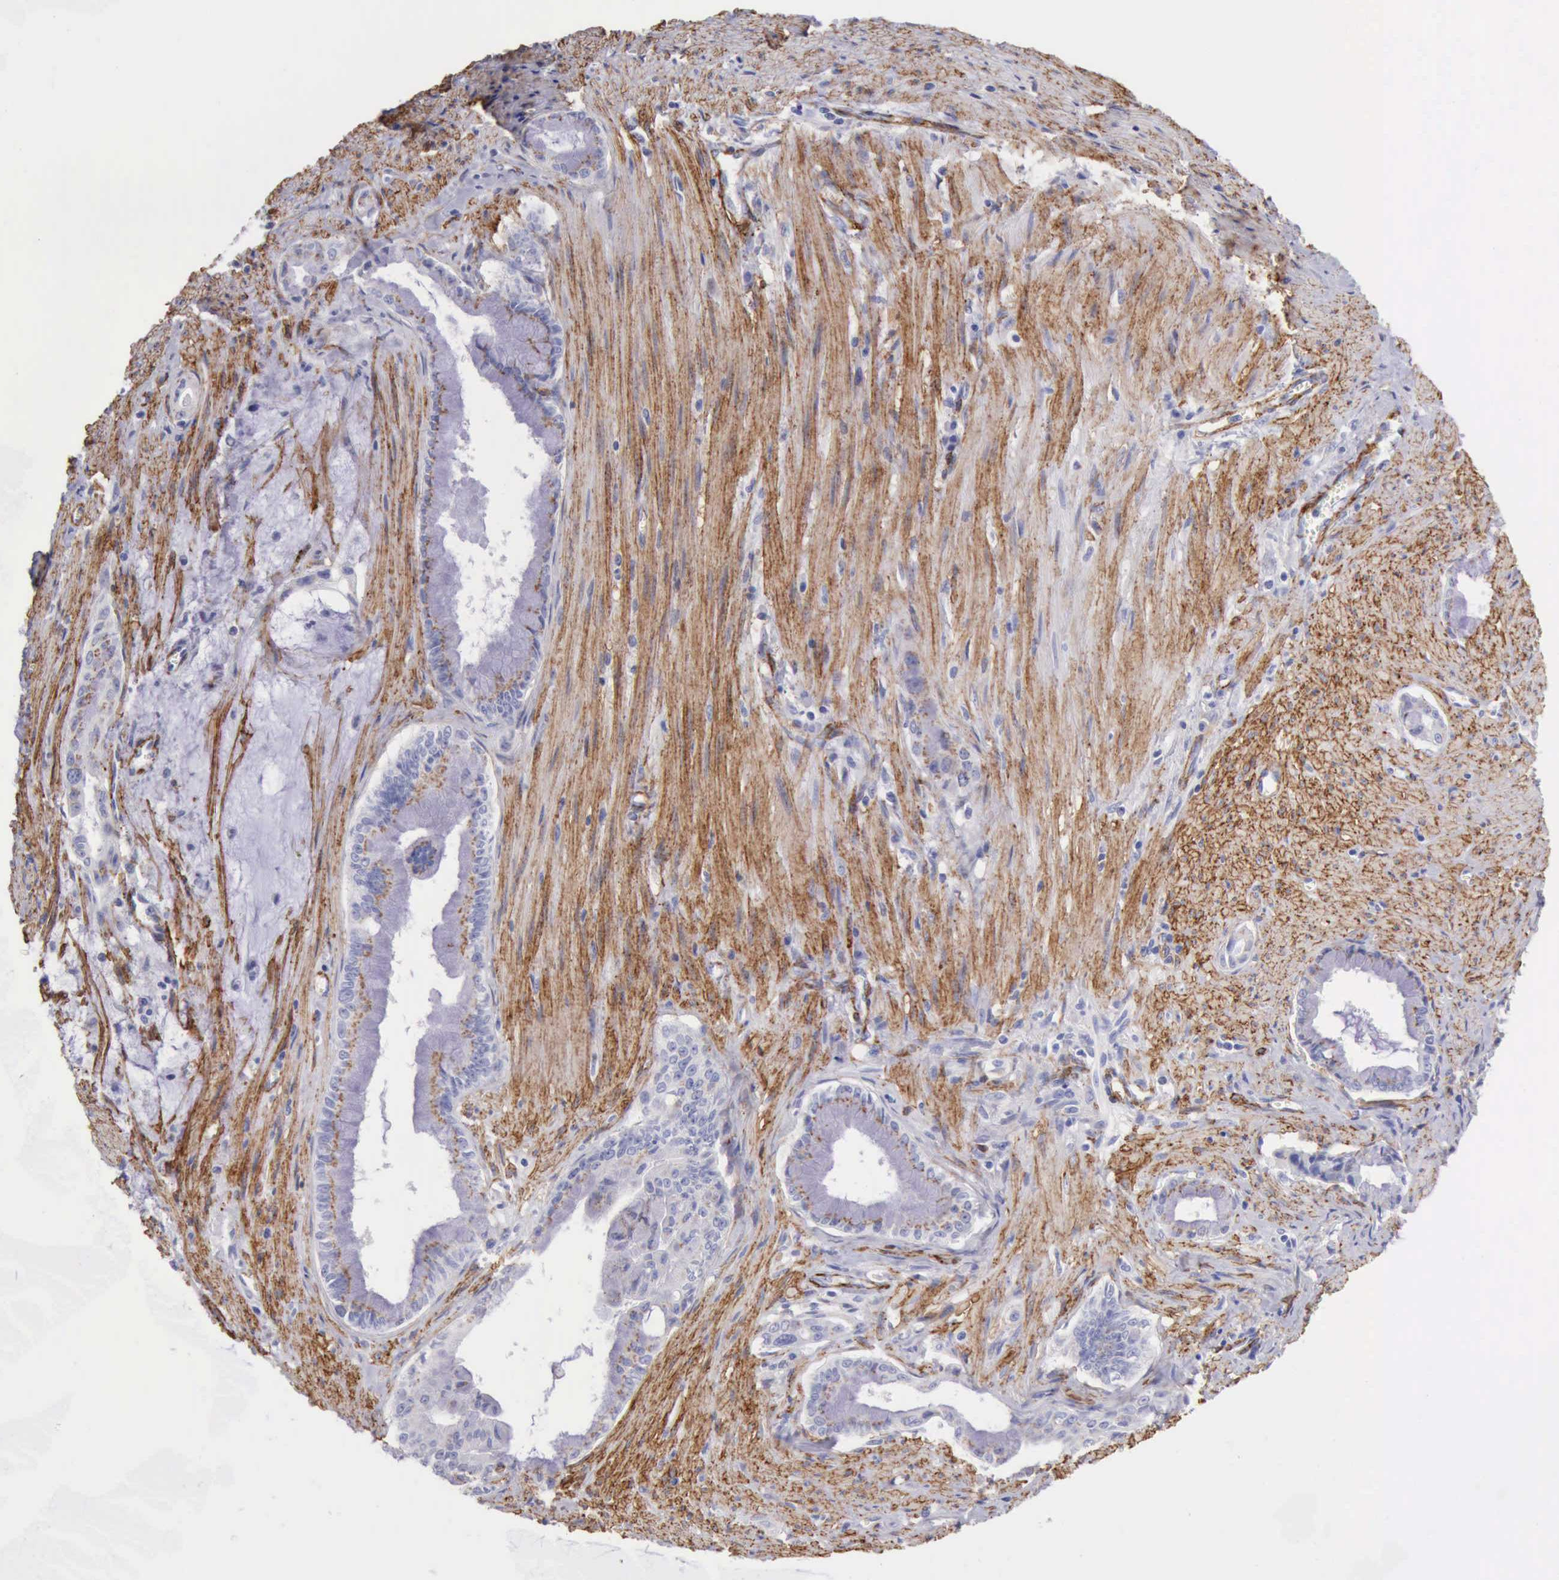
{"staining": {"intensity": "negative", "quantity": "none", "location": "none"}, "tissue": "pancreatic cancer", "cell_type": "Tumor cells", "image_type": "cancer", "snomed": [{"axis": "morphology", "description": "Adenocarcinoma, NOS"}, {"axis": "topography", "description": "Pancreas"}], "caption": "This is an immunohistochemistry micrograph of human pancreatic cancer. There is no positivity in tumor cells.", "gene": "AOC3", "patient": {"sex": "male", "age": 59}}